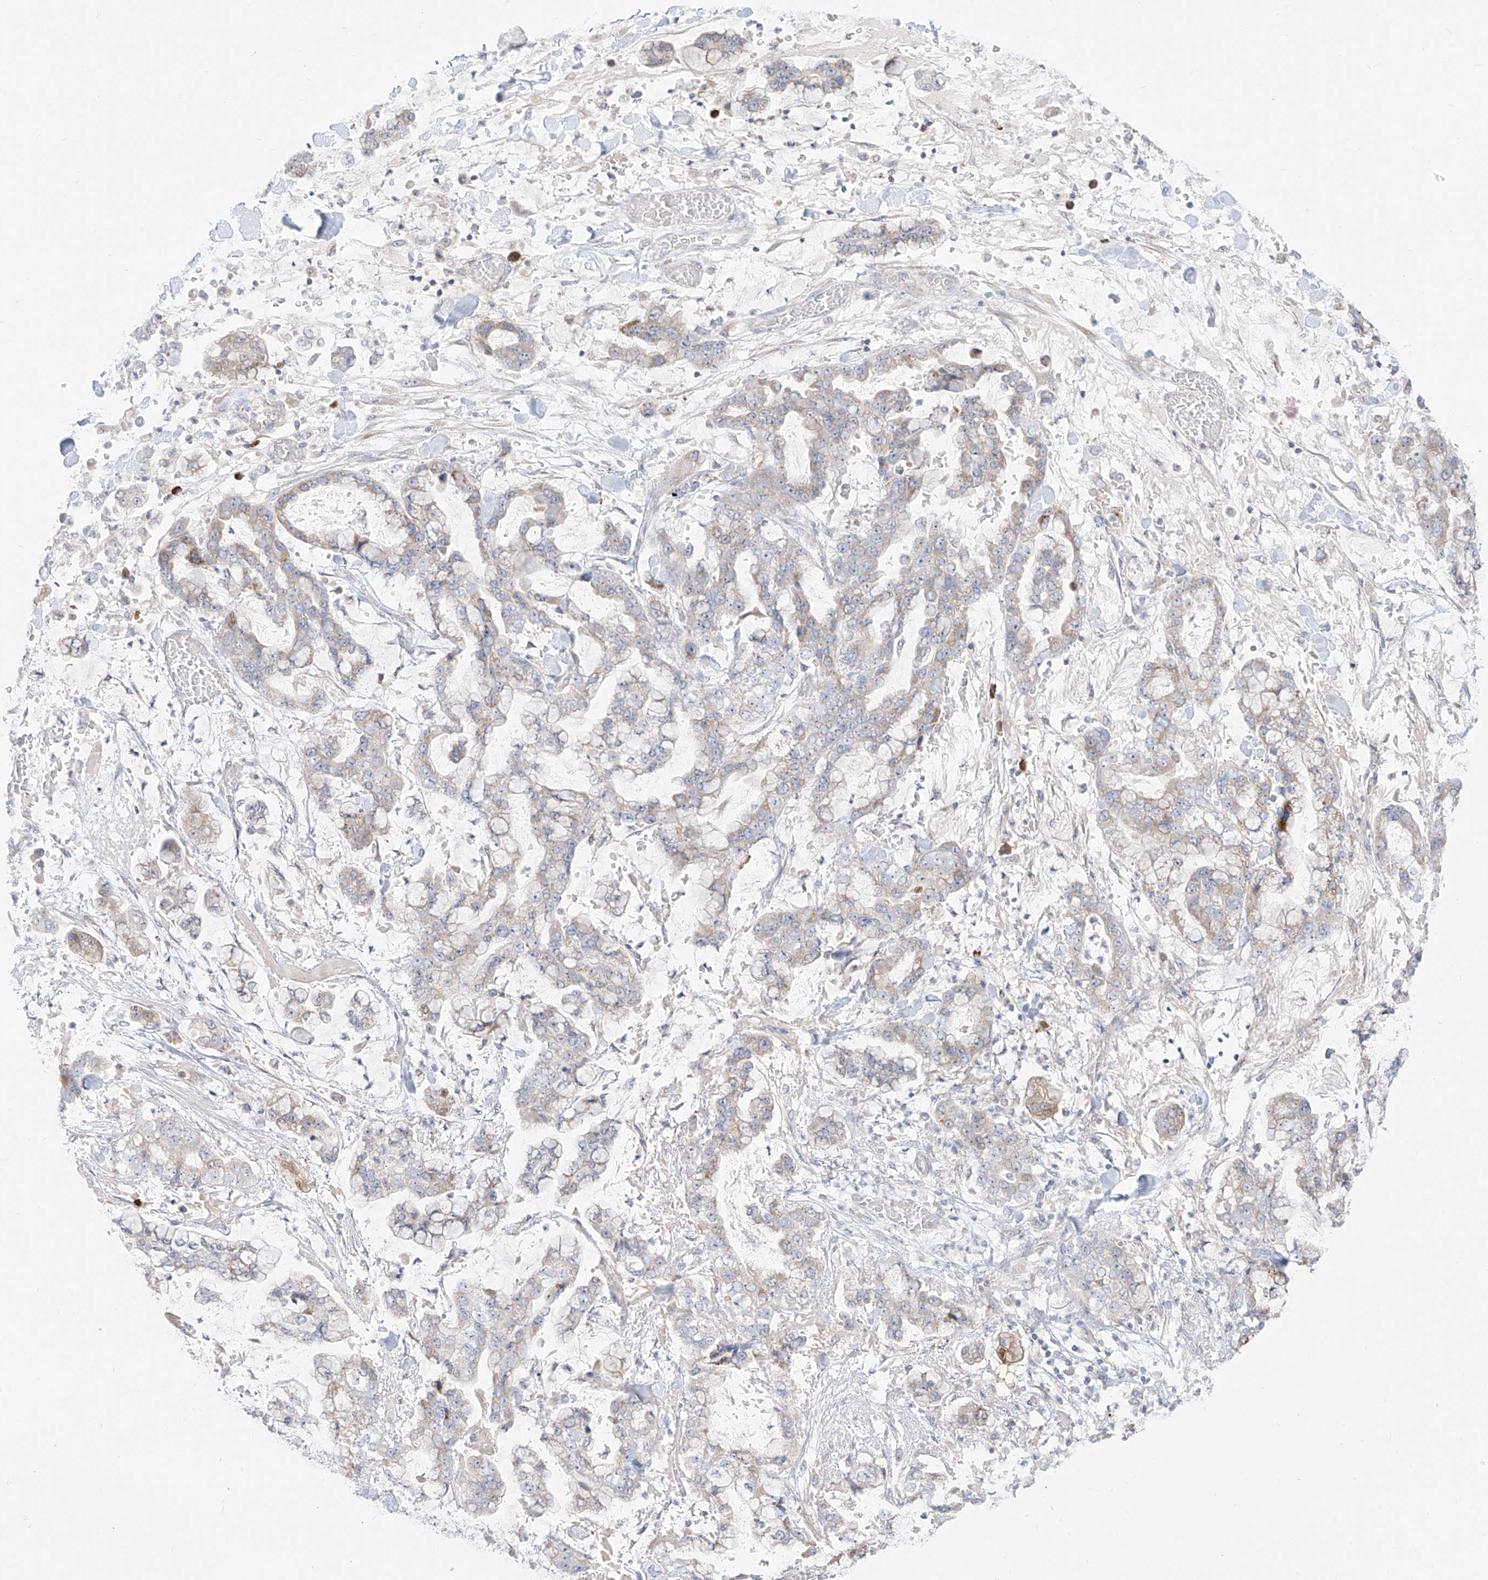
{"staining": {"intensity": "weak", "quantity": "<25%", "location": "cytoplasmic/membranous"}, "tissue": "stomach cancer", "cell_type": "Tumor cells", "image_type": "cancer", "snomed": [{"axis": "morphology", "description": "Normal tissue, NOS"}, {"axis": "morphology", "description": "Adenocarcinoma, NOS"}, {"axis": "topography", "description": "Stomach, upper"}, {"axis": "topography", "description": "Stomach"}], "caption": "This is an immunohistochemistry micrograph of stomach cancer. There is no staining in tumor cells.", "gene": "SYTL3", "patient": {"sex": "male", "age": 76}}